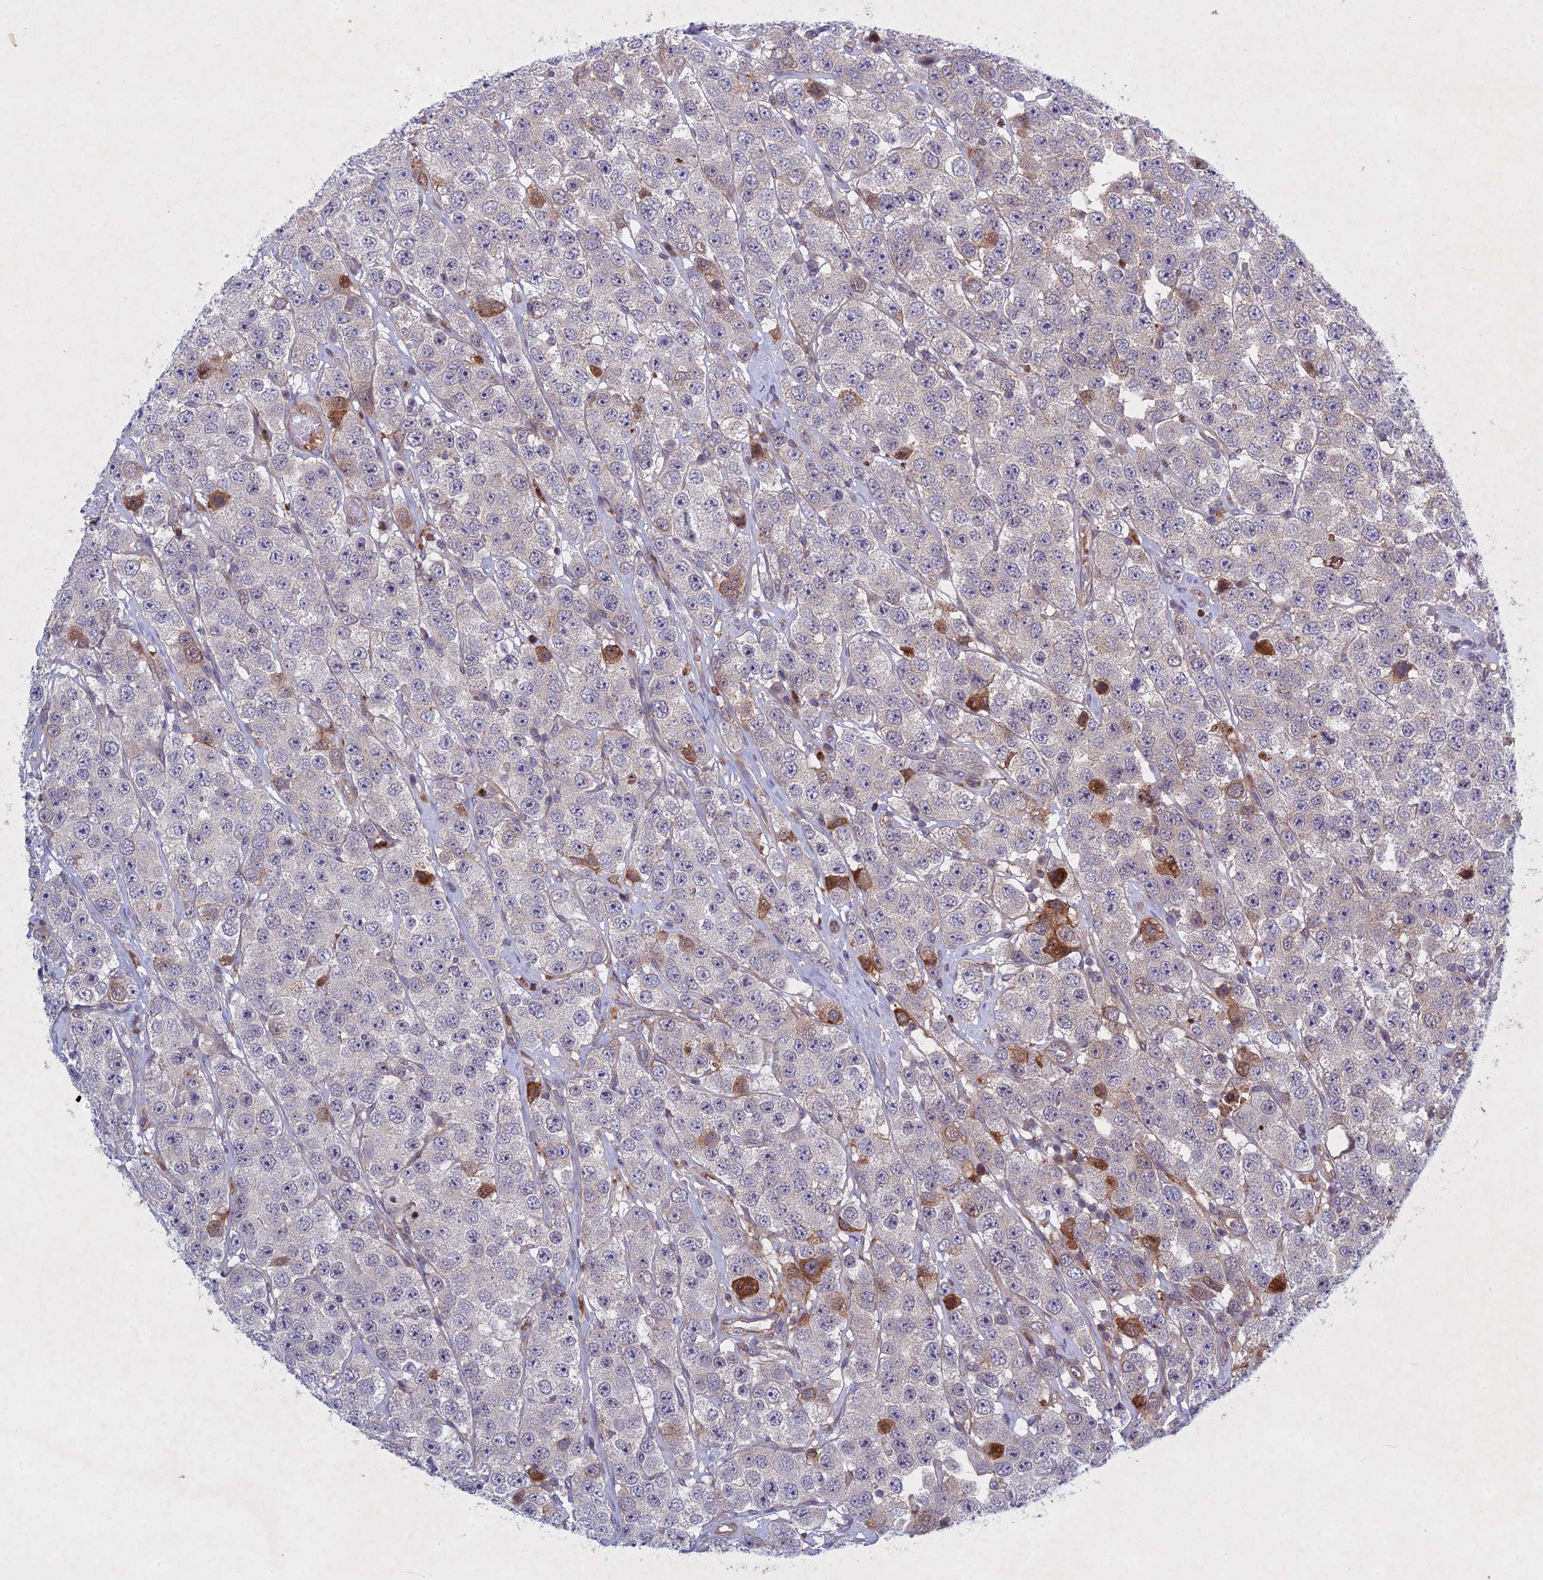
{"staining": {"intensity": "moderate", "quantity": "<25%", "location": "cytoplasmic/membranous"}, "tissue": "testis cancer", "cell_type": "Tumor cells", "image_type": "cancer", "snomed": [{"axis": "morphology", "description": "Seminoma, NOS"}, {"axis": "topography", "description": "Testis"}], "caption": "Tumor cells show moderate cytoplasmic/membranous staining in about <25% of cells in testis cancer.", "gene": "PTHLH", "patient": {"sex": "male", "age": 28}}